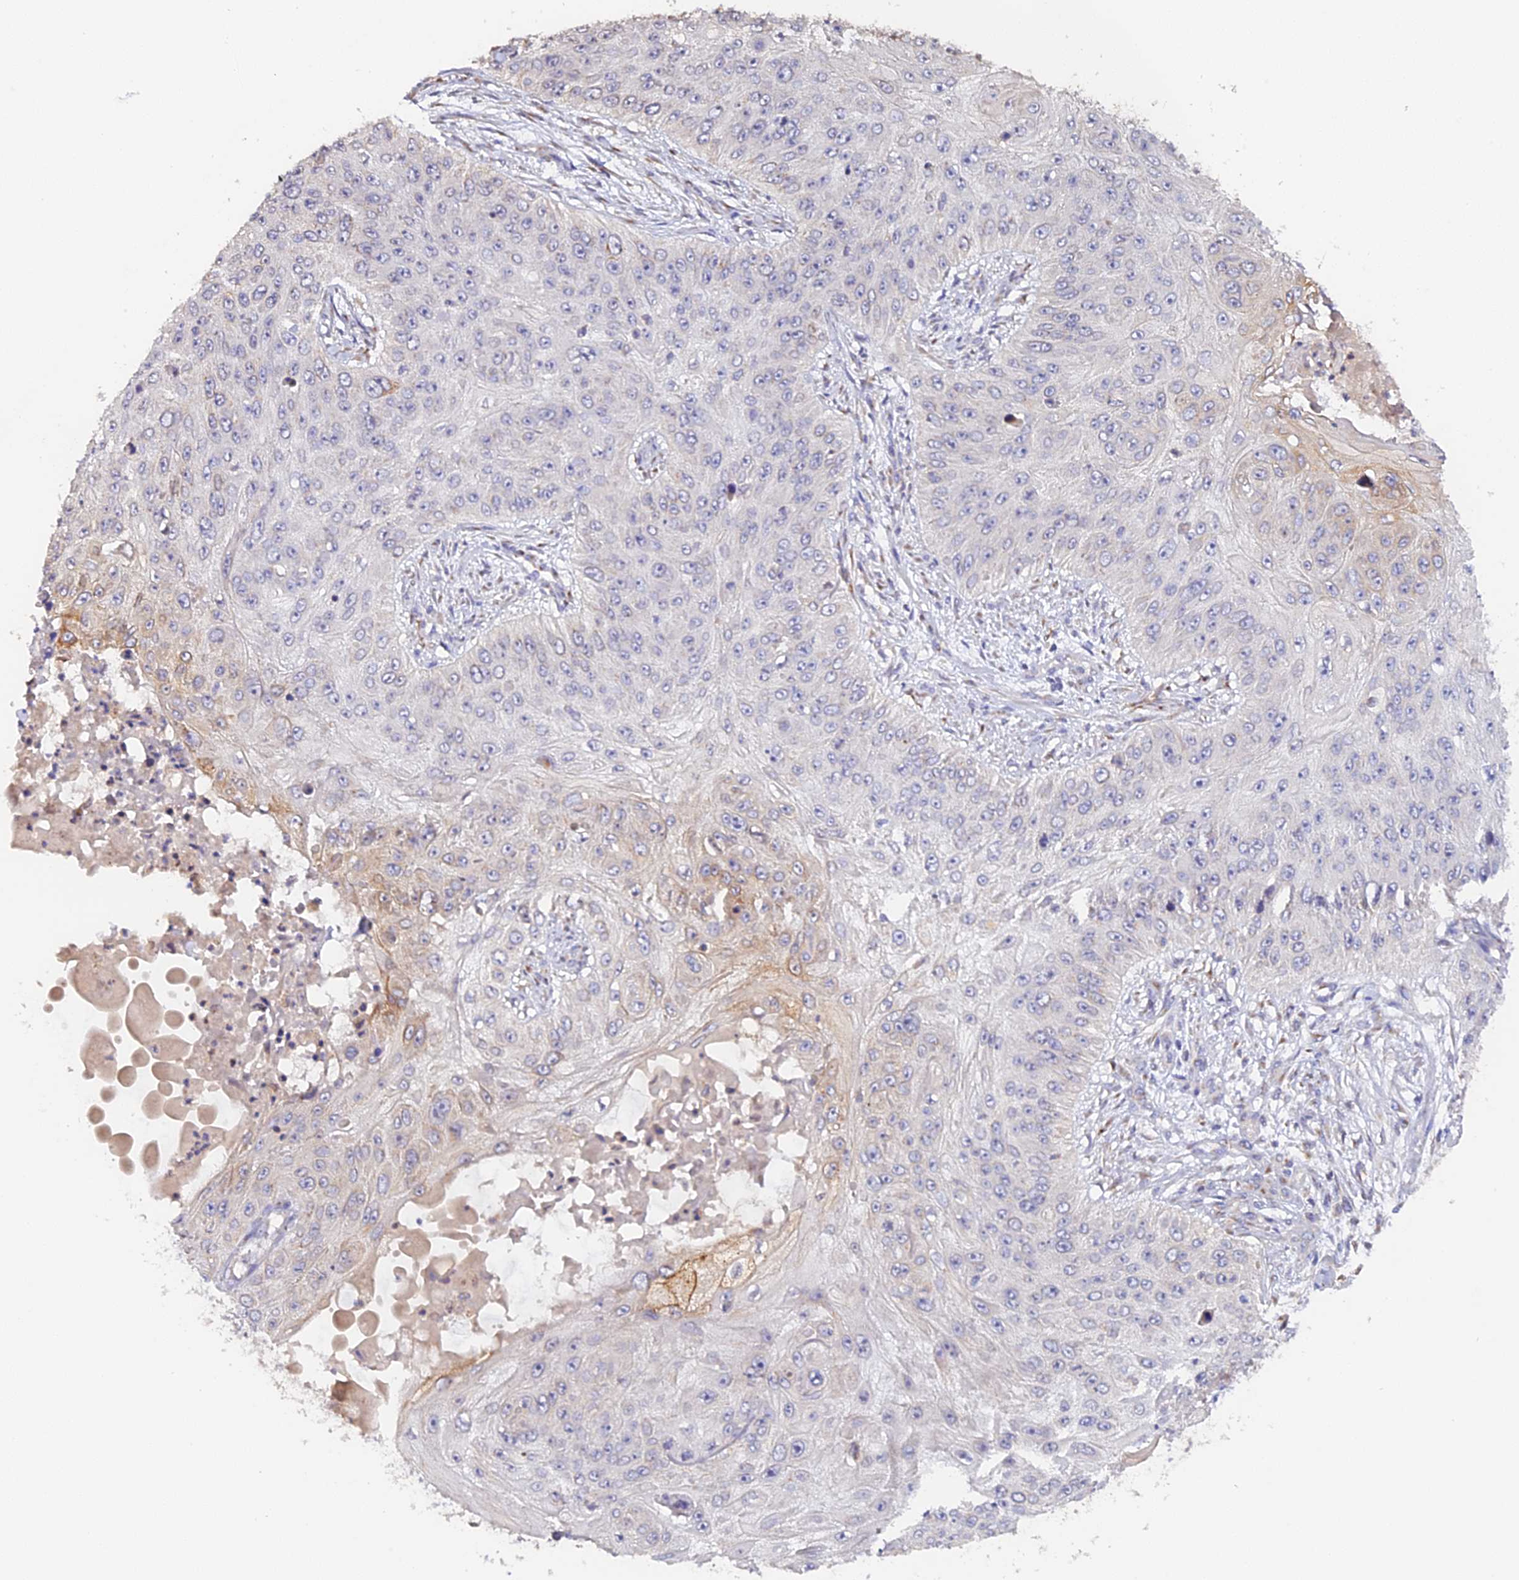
{"staining": {"intensity": "negative", "quantity": "none", "location": "none"}, "tissue": "skin cancer", "cell_type": "Tumor cells", "image_type": "cancer", "snomed": [{"axis": "morphology", "description": "Squamous cell carcinoma, NOS"}, {"axis": "topography", "description": "Skin"}], "caption": "This histopathology image is of skin squamous cell carcinoma stained with immunohistochemistry to label a protein in brown with the nuclei are counter-stained blue. There is no staining in tumor cells.", "gene": "TANGO6", "patient": {"sex": "female", "age": 80}}